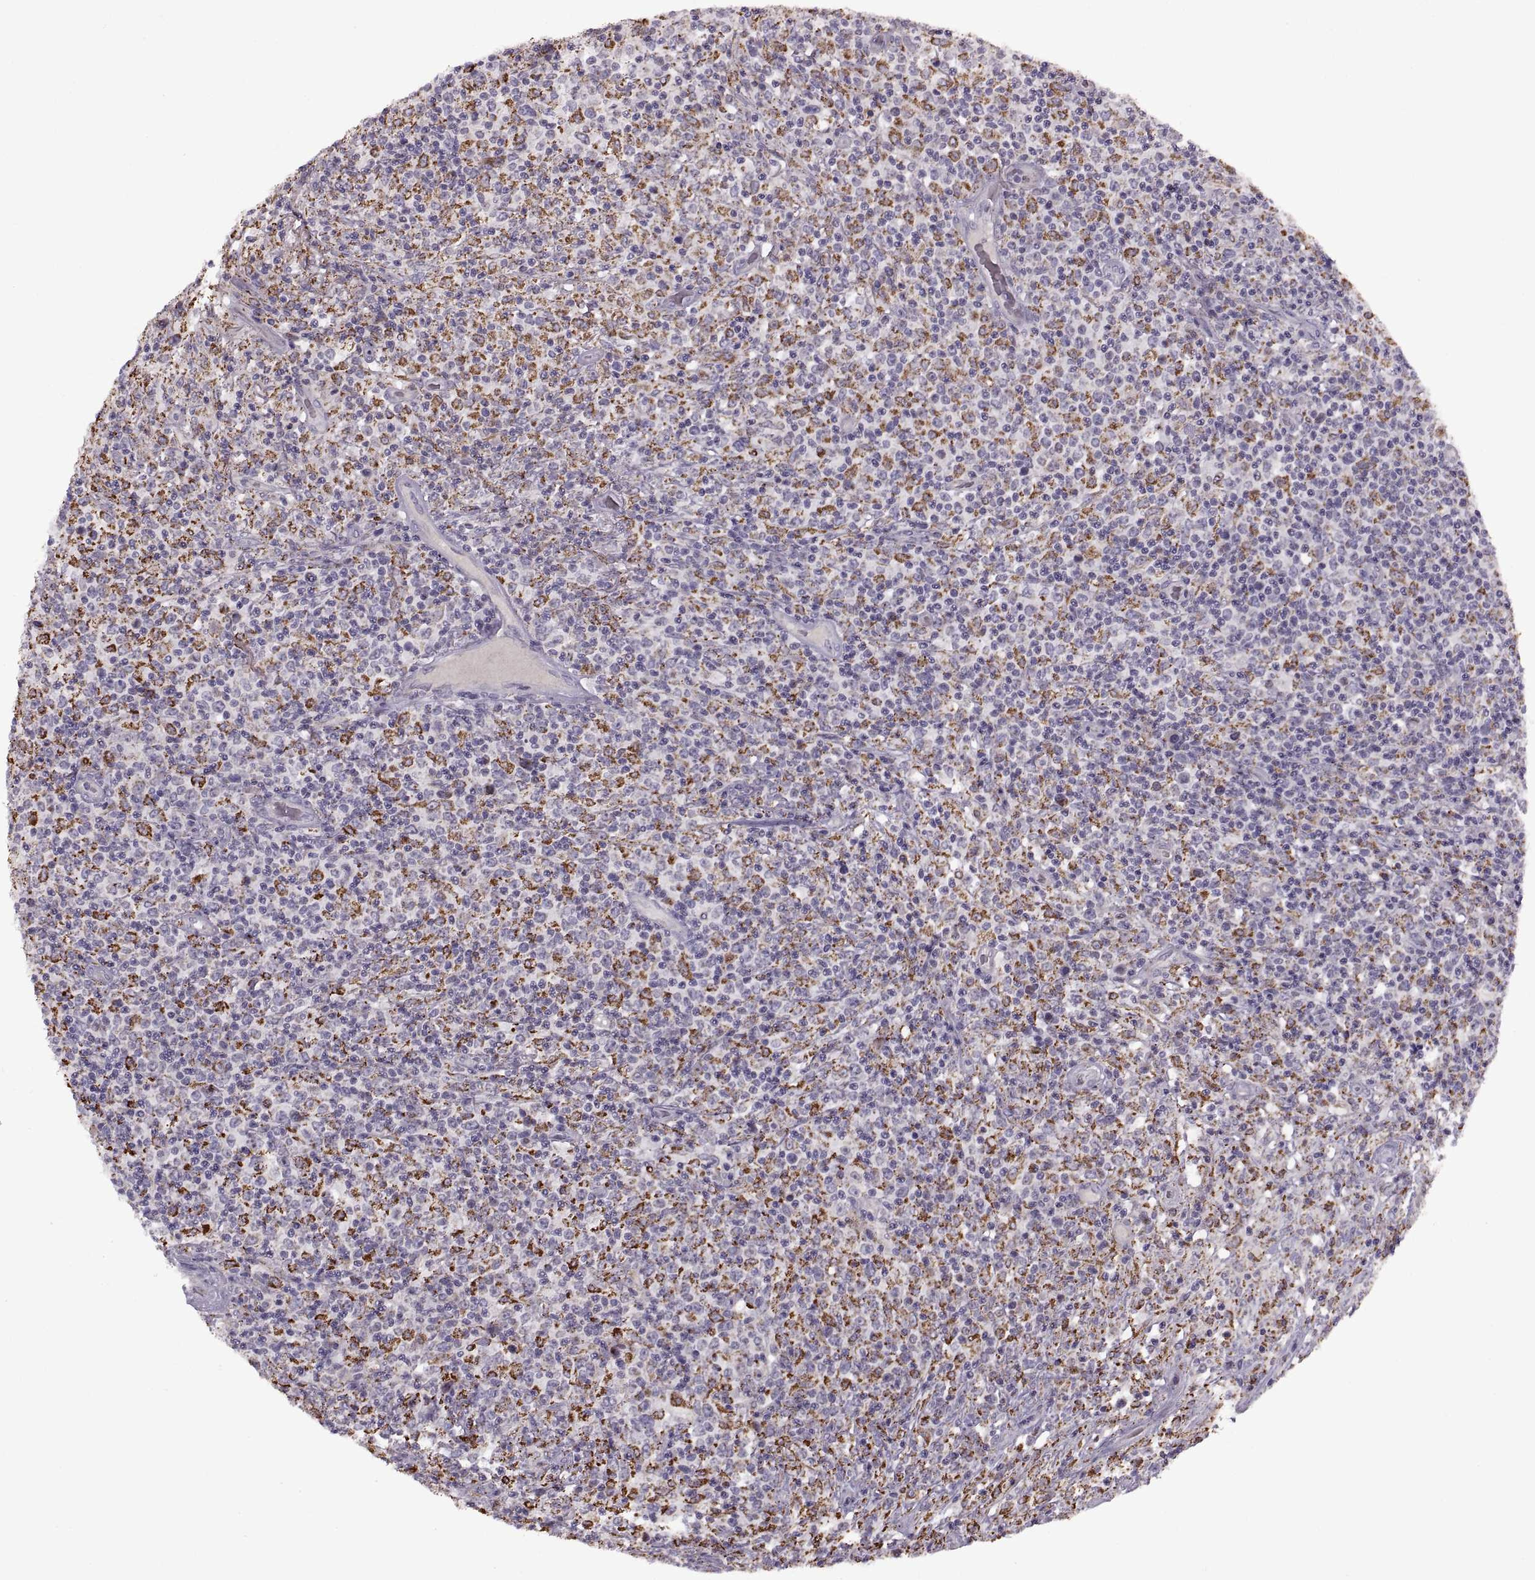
{"staining": {"intensity": "negative", "quantity": "none", "location": "none"}, "tissue": "lymphoma", "cell_type": "Tumor cells", "image_type": "cancer", "snomed": [{"axis": "morphology", "description": "Malignant lymphoma, non-Hodgkin's type, High grade"}, {"axis": "topography", "description": "Lung"}], "caption": "DAB immunohistochemical staining of human malignant lymphoma, non-Hodgkin's type (high-grade) reveals no significant positivity in tumor cells.", "gene": "PIERCE1", "patient": {"sex": "male", "age": 79}}